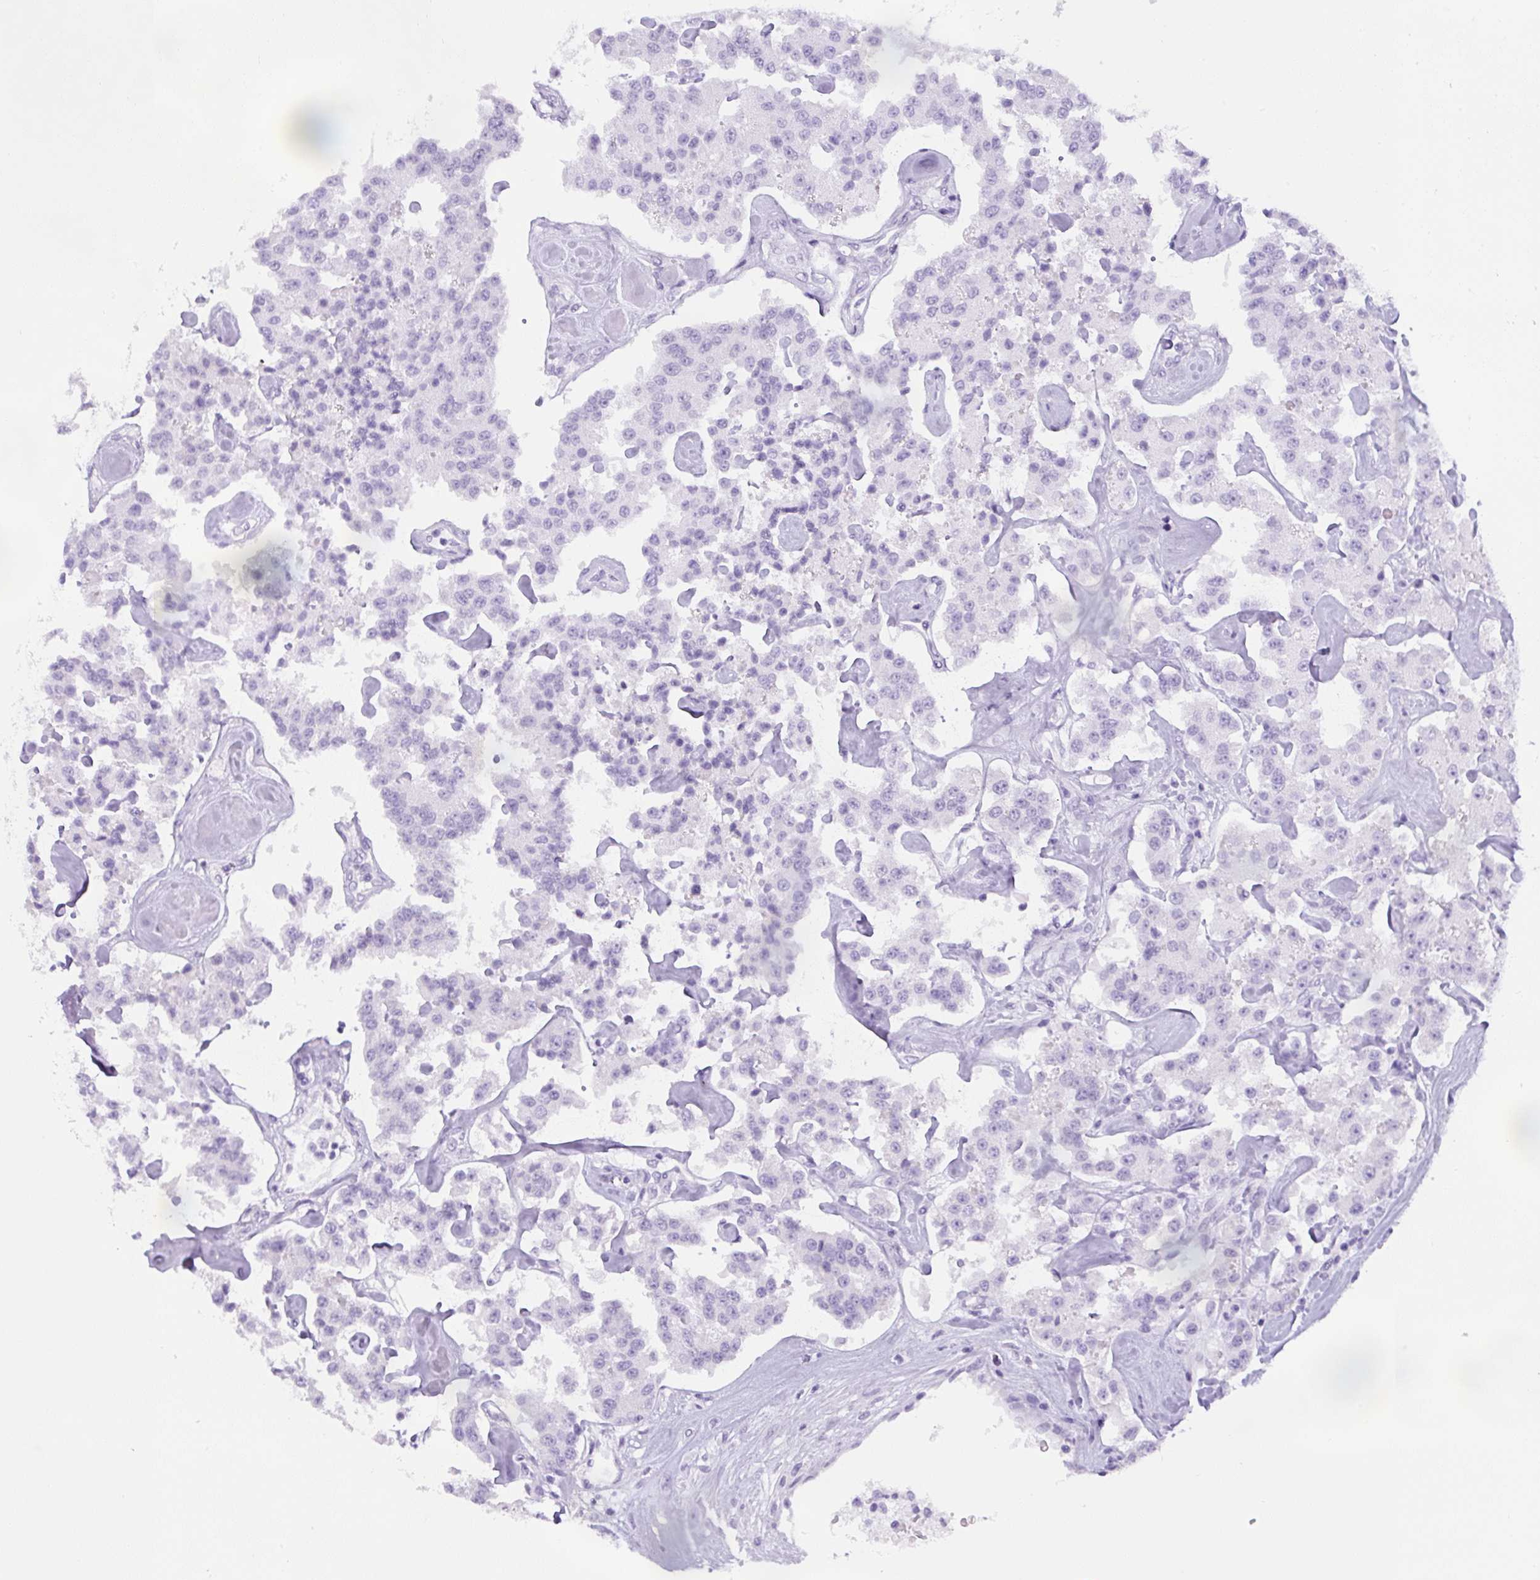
{"staining": {"intensity": "negative", "quantity": "none", "location": "none"}, "tissue": "carcinoid", "cell_type": "Tumor cells", "image_type": "cancer", "snomed": [{"axis": "morphology", "description": "Carcinoid, malignant, NOS"}, {"axis": "topography", "description": "Pancreas"}], "caption": "DAB (3,3'-diaminobenzidine) immunohistochemical staining of carcinoid displays no significant staining in tumor cells. (Stains: DAB immunohistochemistry with hematoxylin counter stain, Microscopy: brightfield microscopy at high magnification).", "gene": "UBL3", "patient": {"sex": "male", "age": 41}}